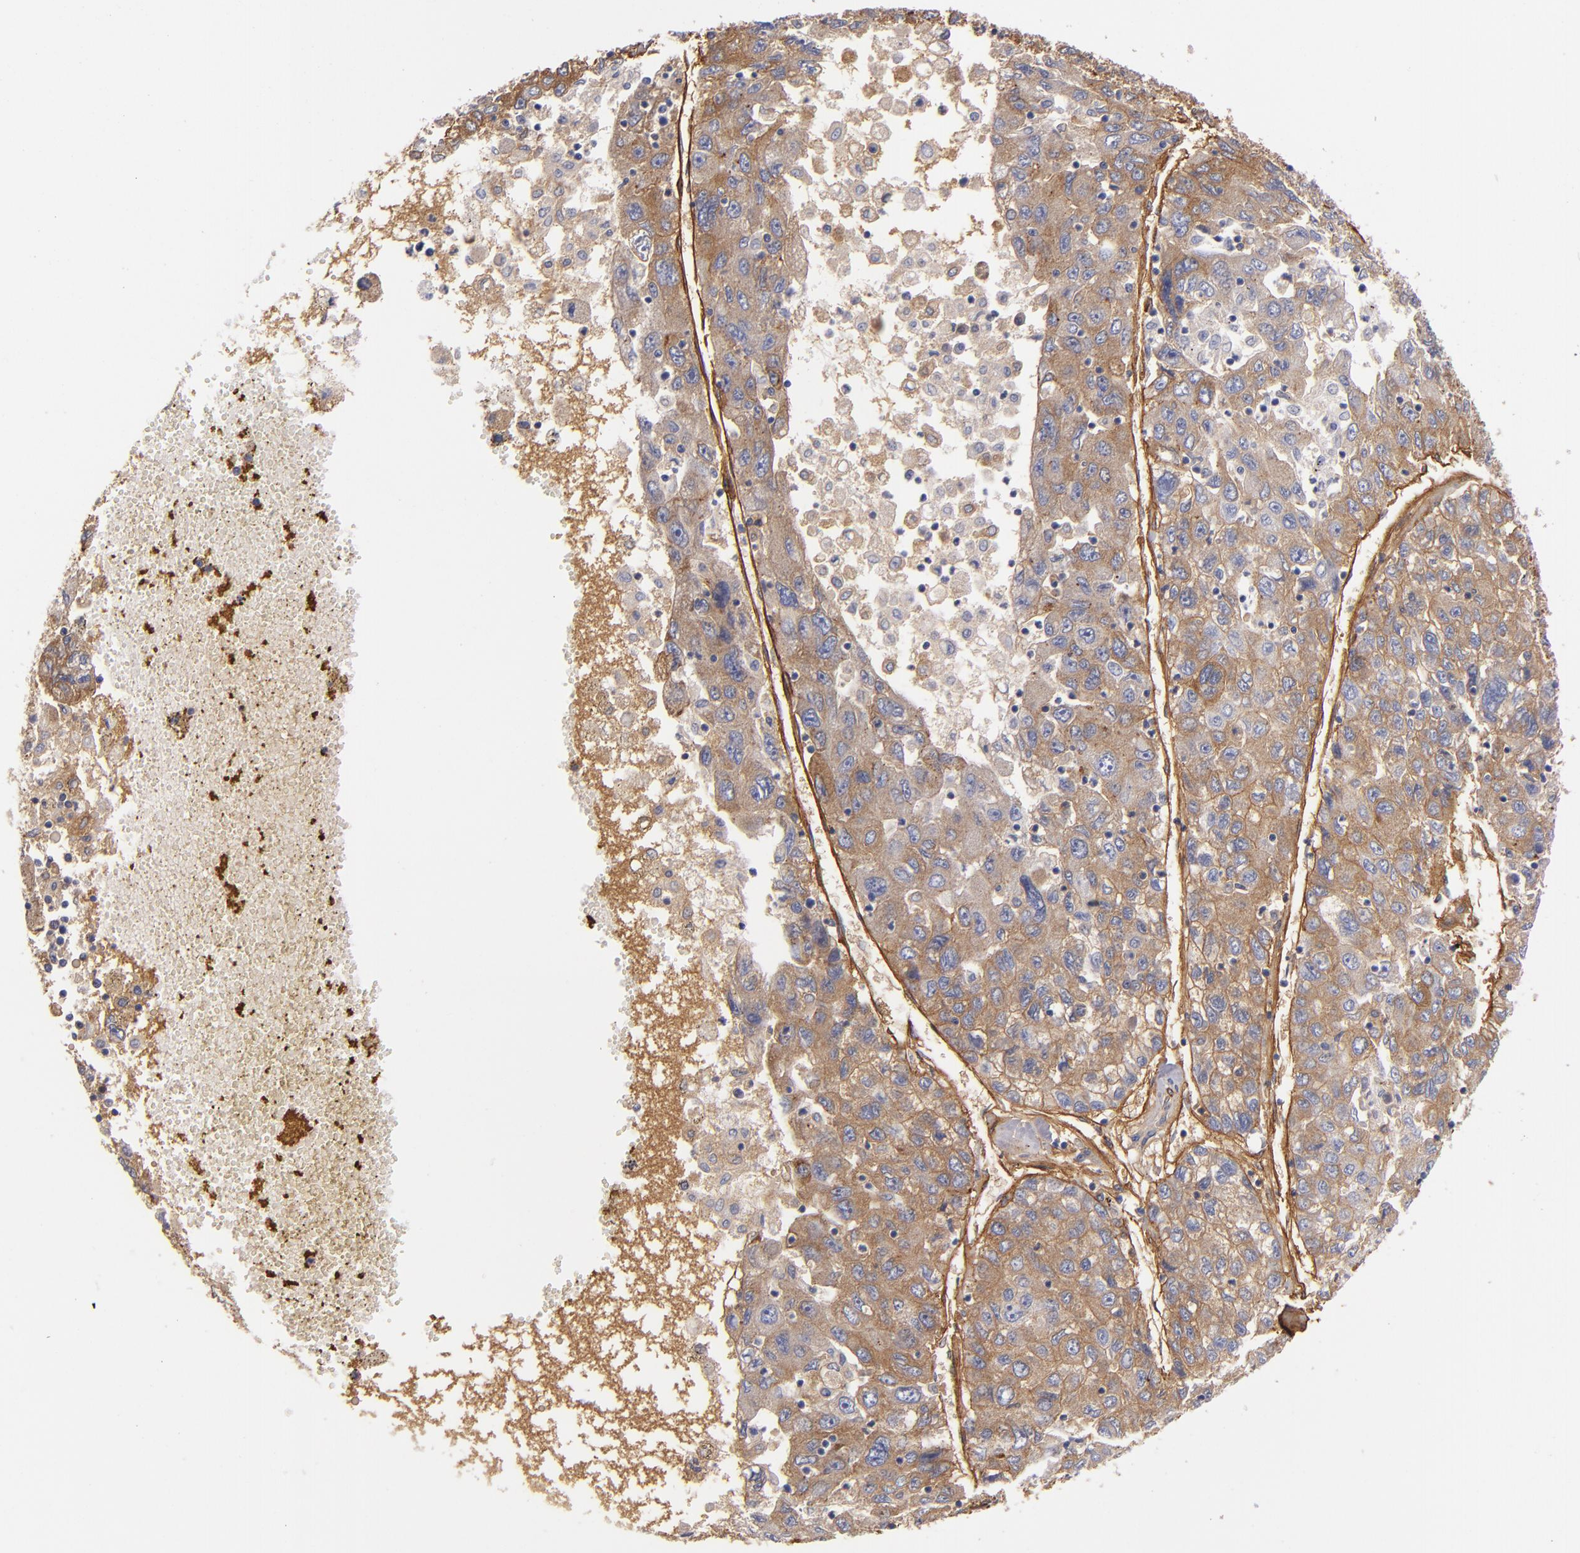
{"staining": {"intensity": "moderate", "quantity": ">75%", "location": "cytoplasmic/membranous"}, "tissue": "liver cancer", "cell_type": "Tumor cells", "image_type": "cancer", "snomed": [{"axis": "morphology", "description": "Carcinoma, Hepatocellular, NOS"}, {"axis": "topography", "description": "Liver"}], "caption": "An IHC photomicrograph of tumor tissue is shown. Protein staining in brown shows moderate cytoplasmic/membranous positivity in liver hepatocellular carcinoma within tumor cells.", "gene": "LAMC1", "patient": {"sex": "male", "age": 49}}